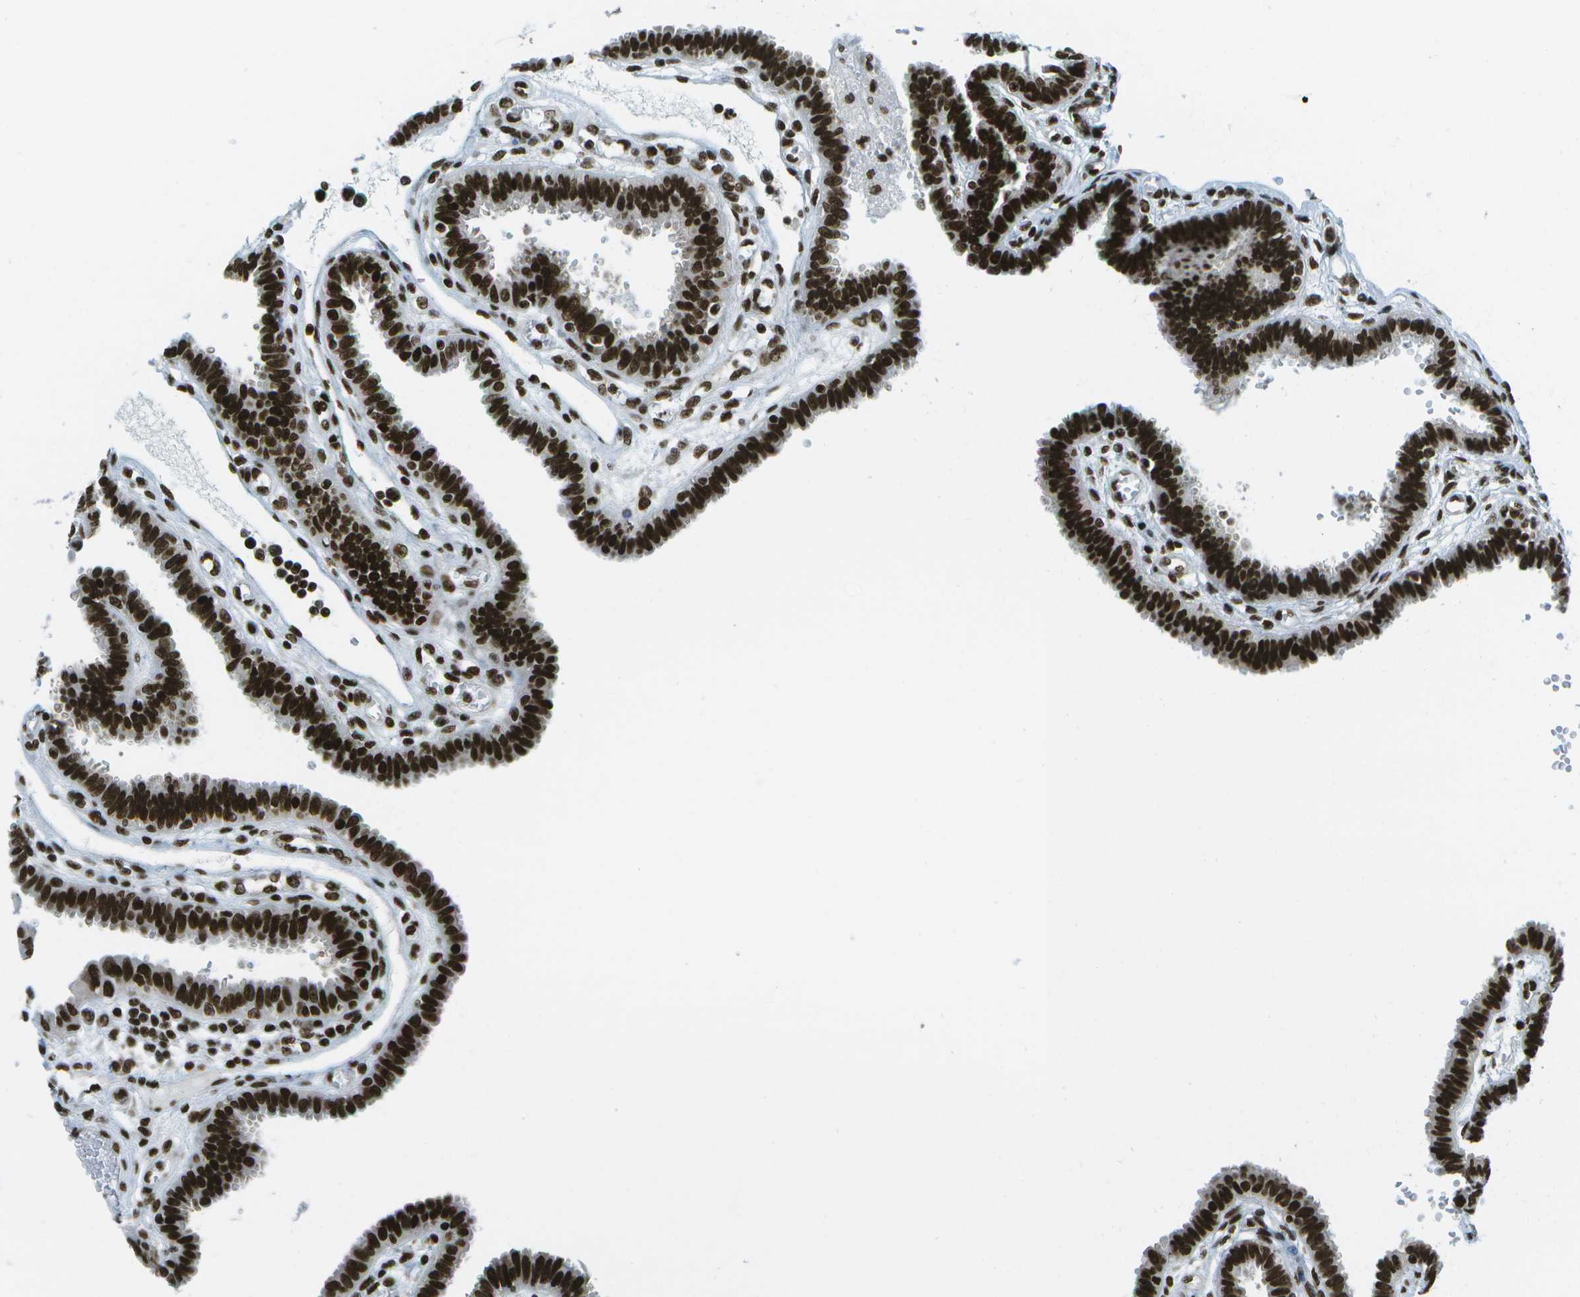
{"staining": {"intensity": "strong", "quantity": ">75%", "location": "nuclear"}, "tissue": "fallopian tube", "cell_type": "Glandular cells", "image_type": "normal", "snomed": [{"axis": "morphology", "description": "Normal tissue, NOS"}, {"axis": "topography", "description": "Fallopian tube"}], "caption": "An IHC histopathology image of unremarkable tissue is shown. Protein staining in brown labels strong nuclear positivity in fallopian tube within glandular cells.", "gene": "GLYR1", "patient": {"sex": "female", "age": 32}}